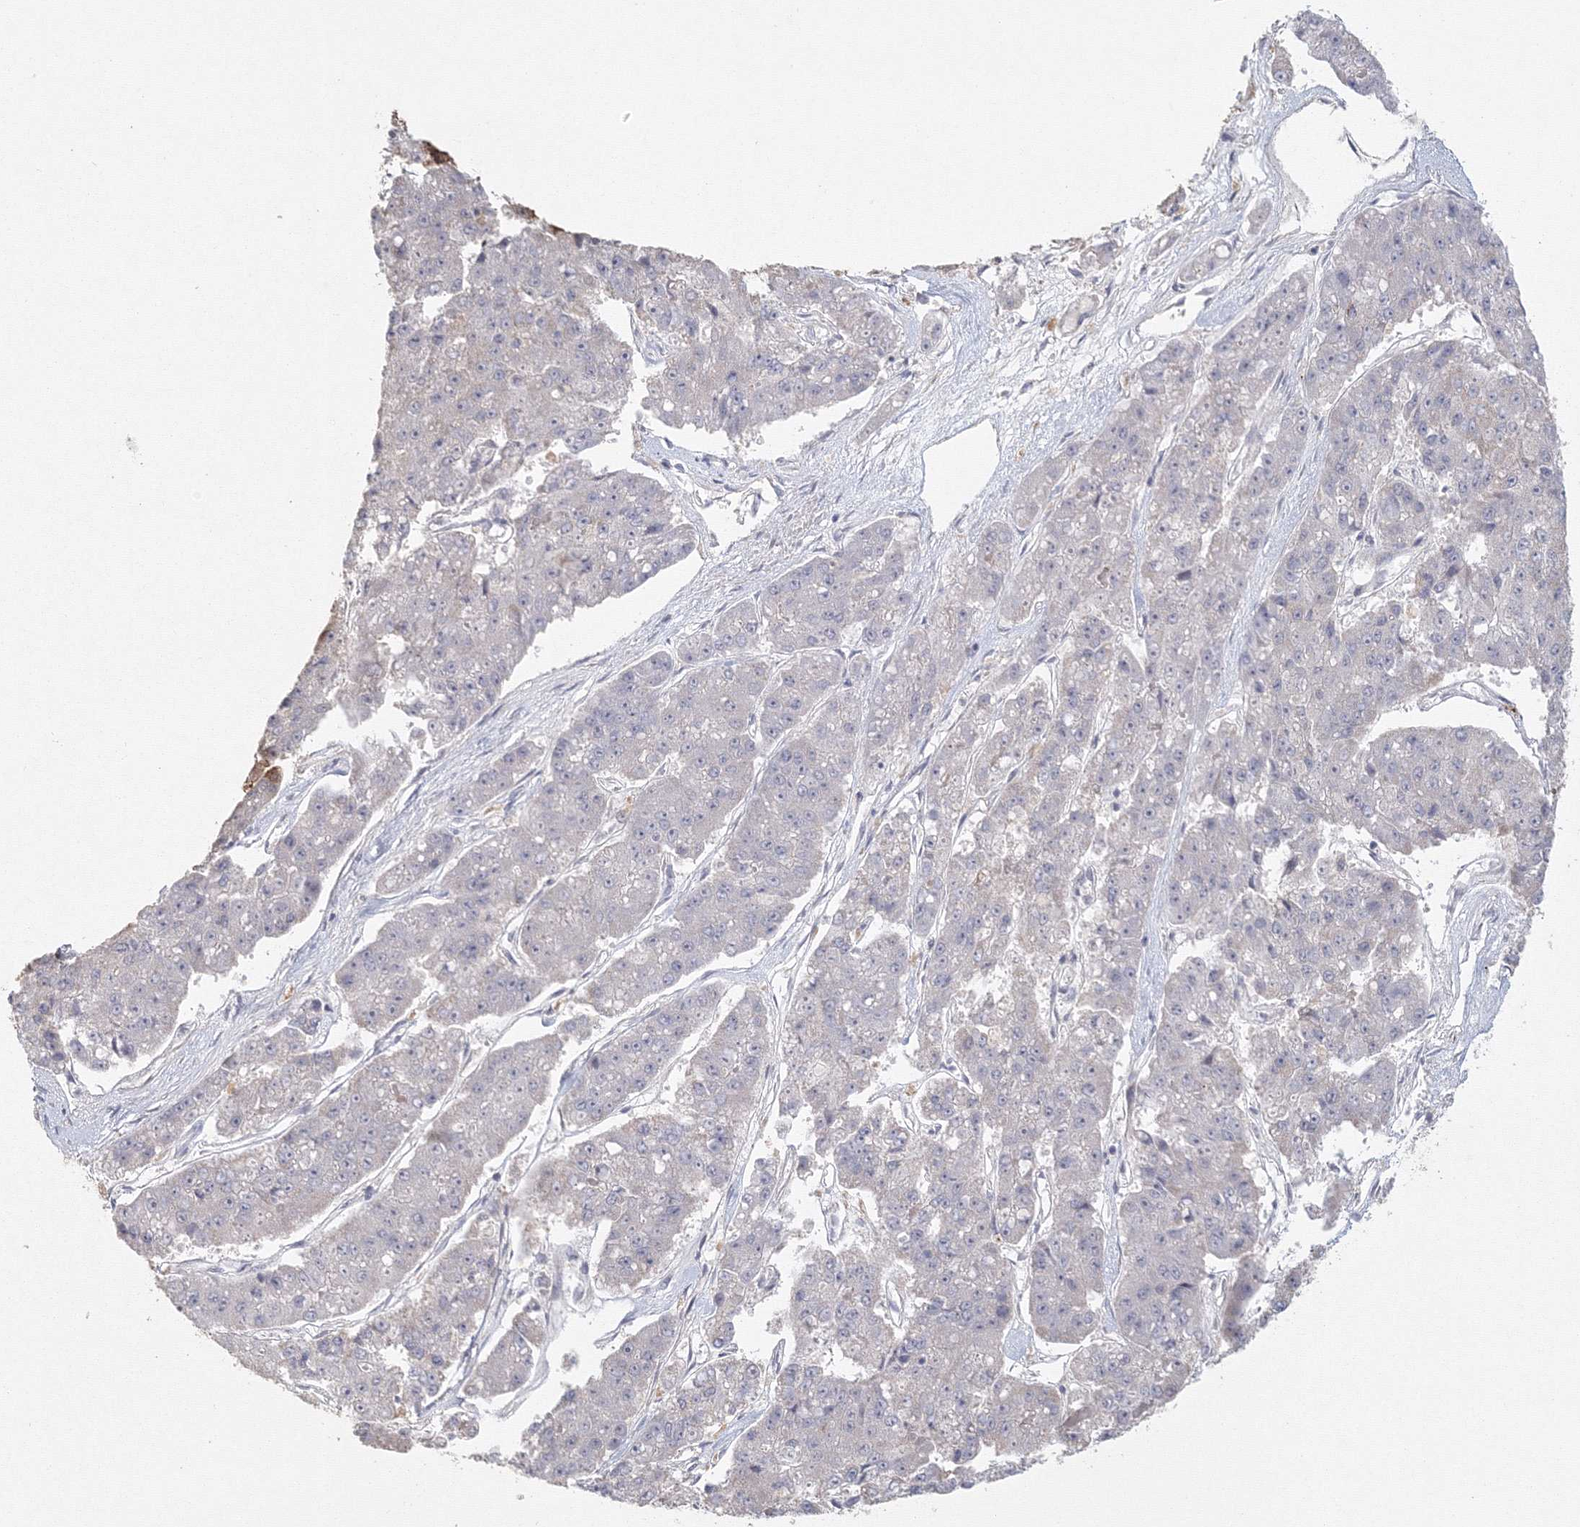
{"staining": {"intensity": "negative", "quantity": "none", "location": "none"}, "tissue": "pancreatic cancer", "cell_type": "Tumor cells", "image_type": "cancer", "snomed": [{"axis": "morphology", "description": "Adenocarcinoma, NOS"}, {"axis": "topography", "description": "Pancreas"}], "caption": "Adenocarcinoma (pancreatic) was stained to show a protein in brown. There is no significant expression in tumor cells.", "gene": "TACC2", "patient": {"sex": "male", "age": 50}}